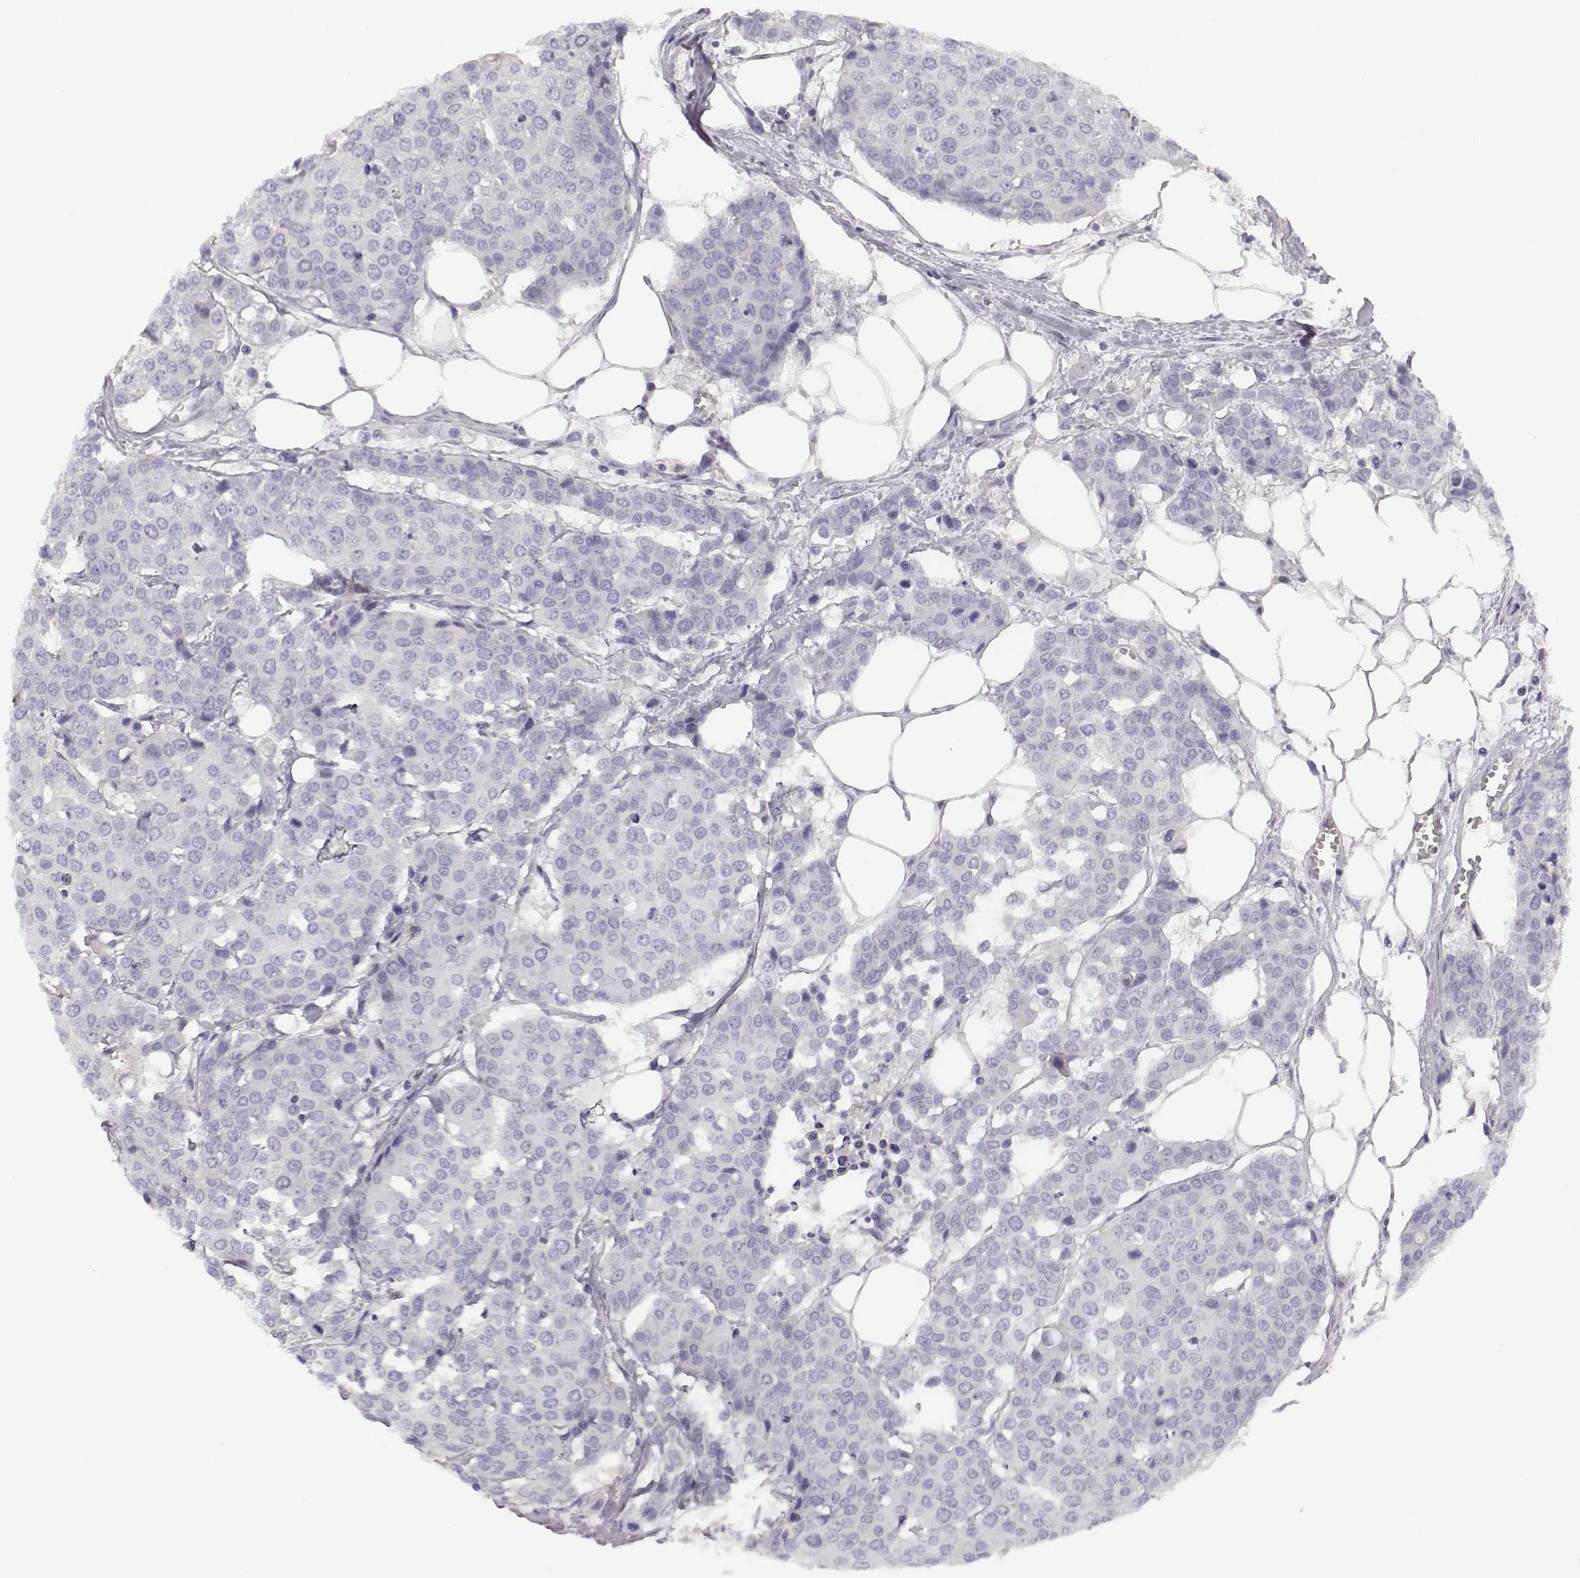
{"staining": {"intensity": "negative", "quantity": "none", "location": "none"}, "tissue": "carcinoid", "cell_type": "Tumor cells", "image_type": "cancer", "snomed": [{"axis": "morphology", "description": "Carcinoid, malignant, NOS"}, {"axis": "topography", "description": "Colon"}], "caption": "Protein analysis of carcinoid displays no significant staining in tumor cells.", "gene": "ADAM7", "patient": {"sex": "male", "age": 81}}